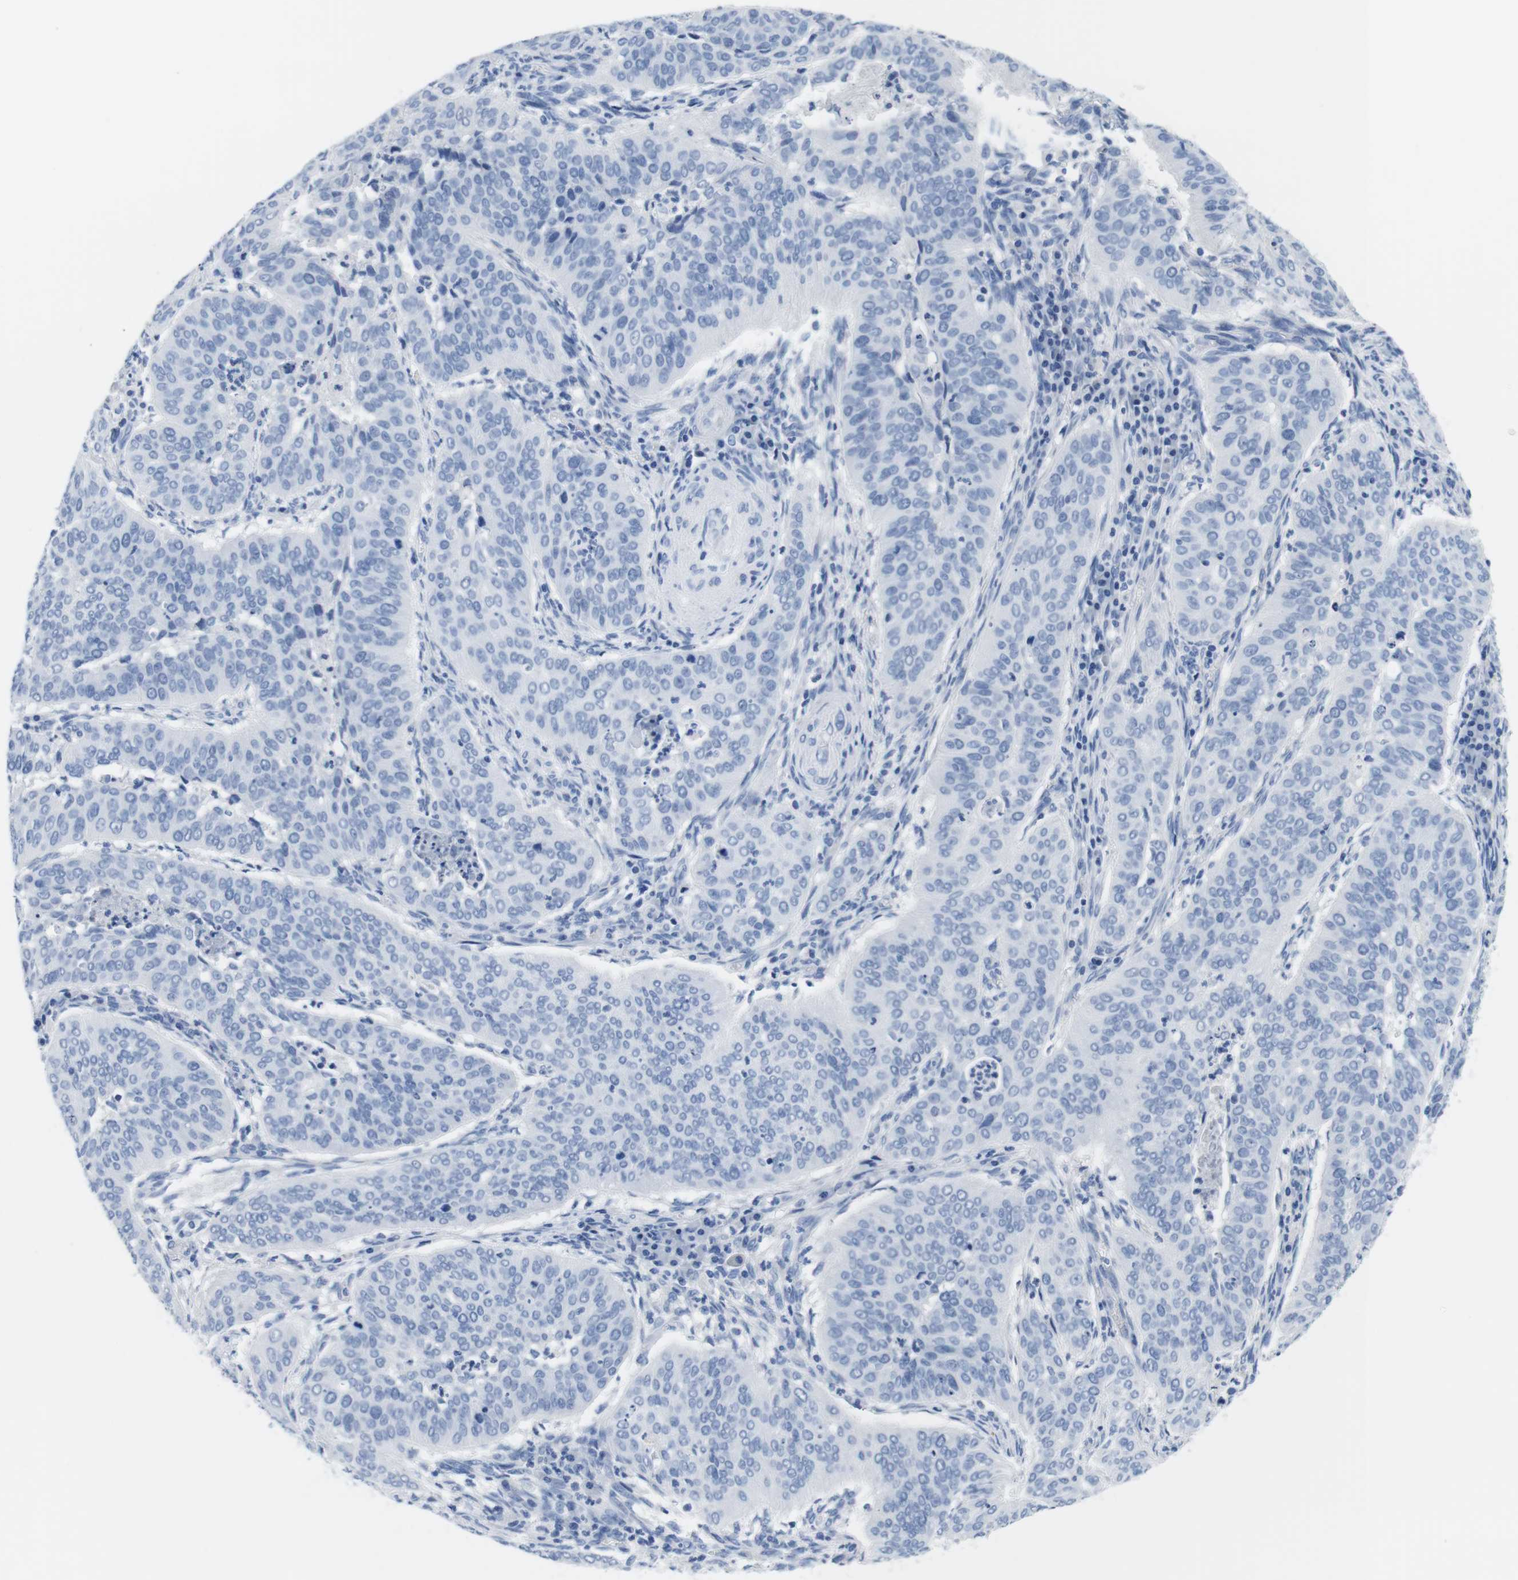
{"staining": {"intensity": "negative", "quantity": "none", "location": "none"}, "tissue": "cervical cancer", "cell_type": "Tumor cells", "image_type": "cancer", "snomed": [{"axis": "morphology", "description": "Normal tissue, NOS"}, {"axis": "morphology", "description": "Squamous cell carcinoma, NOS"}, {"axis": "topography", "description": "Cervix"}], "caption": "Human squamous cell carcinoma (cervical) stained for a protein using immunohistochemistry displays no staining in tumor cells.", "gene": "MAP6", "patient": {"sex": "female", "age": 39}}